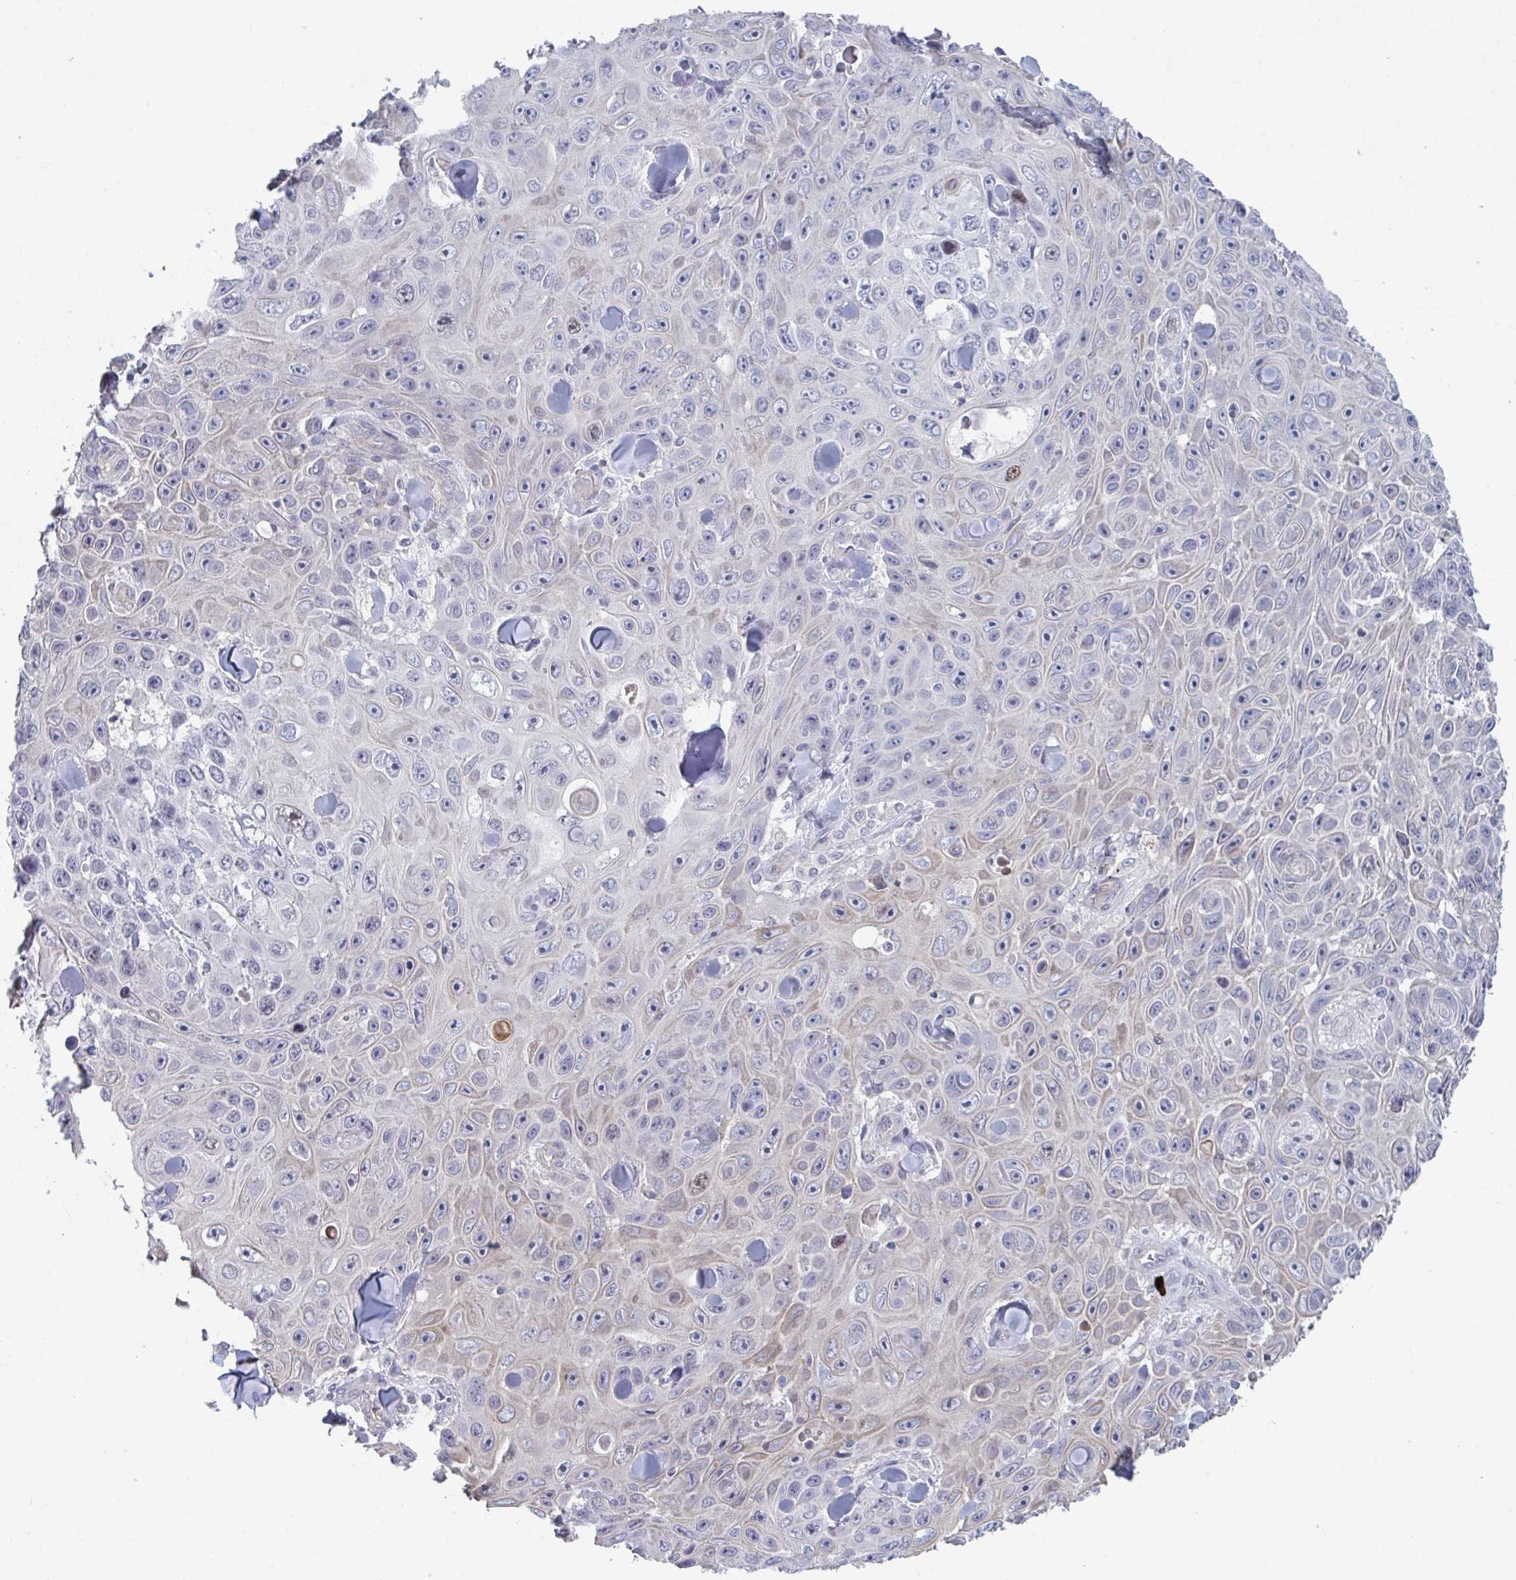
{"staining": {"intensity": "weak", "quantity": "<25%", "location": "cytoplasmic/membranous,nuclear"}, "tissue": "skin cancer", "cell_type": "Tumor cells", "image_type": "cancer", "snomed": [{"axis": "morphology", "description": "Squamous cell carcinoma, NOS"}, {"axis": "topography", "description": "Skin"}], "caption": "High power microscopy photomicrograph of an immunohistochemistry (IHC) image of skin cancer (squamous cell carcinoma), revealing no significant staining in tumor cells. (IHC, brightfield microscopy, high magnification).", "gene": "STK26", "patient": {"sex": "male", "age": 82}}